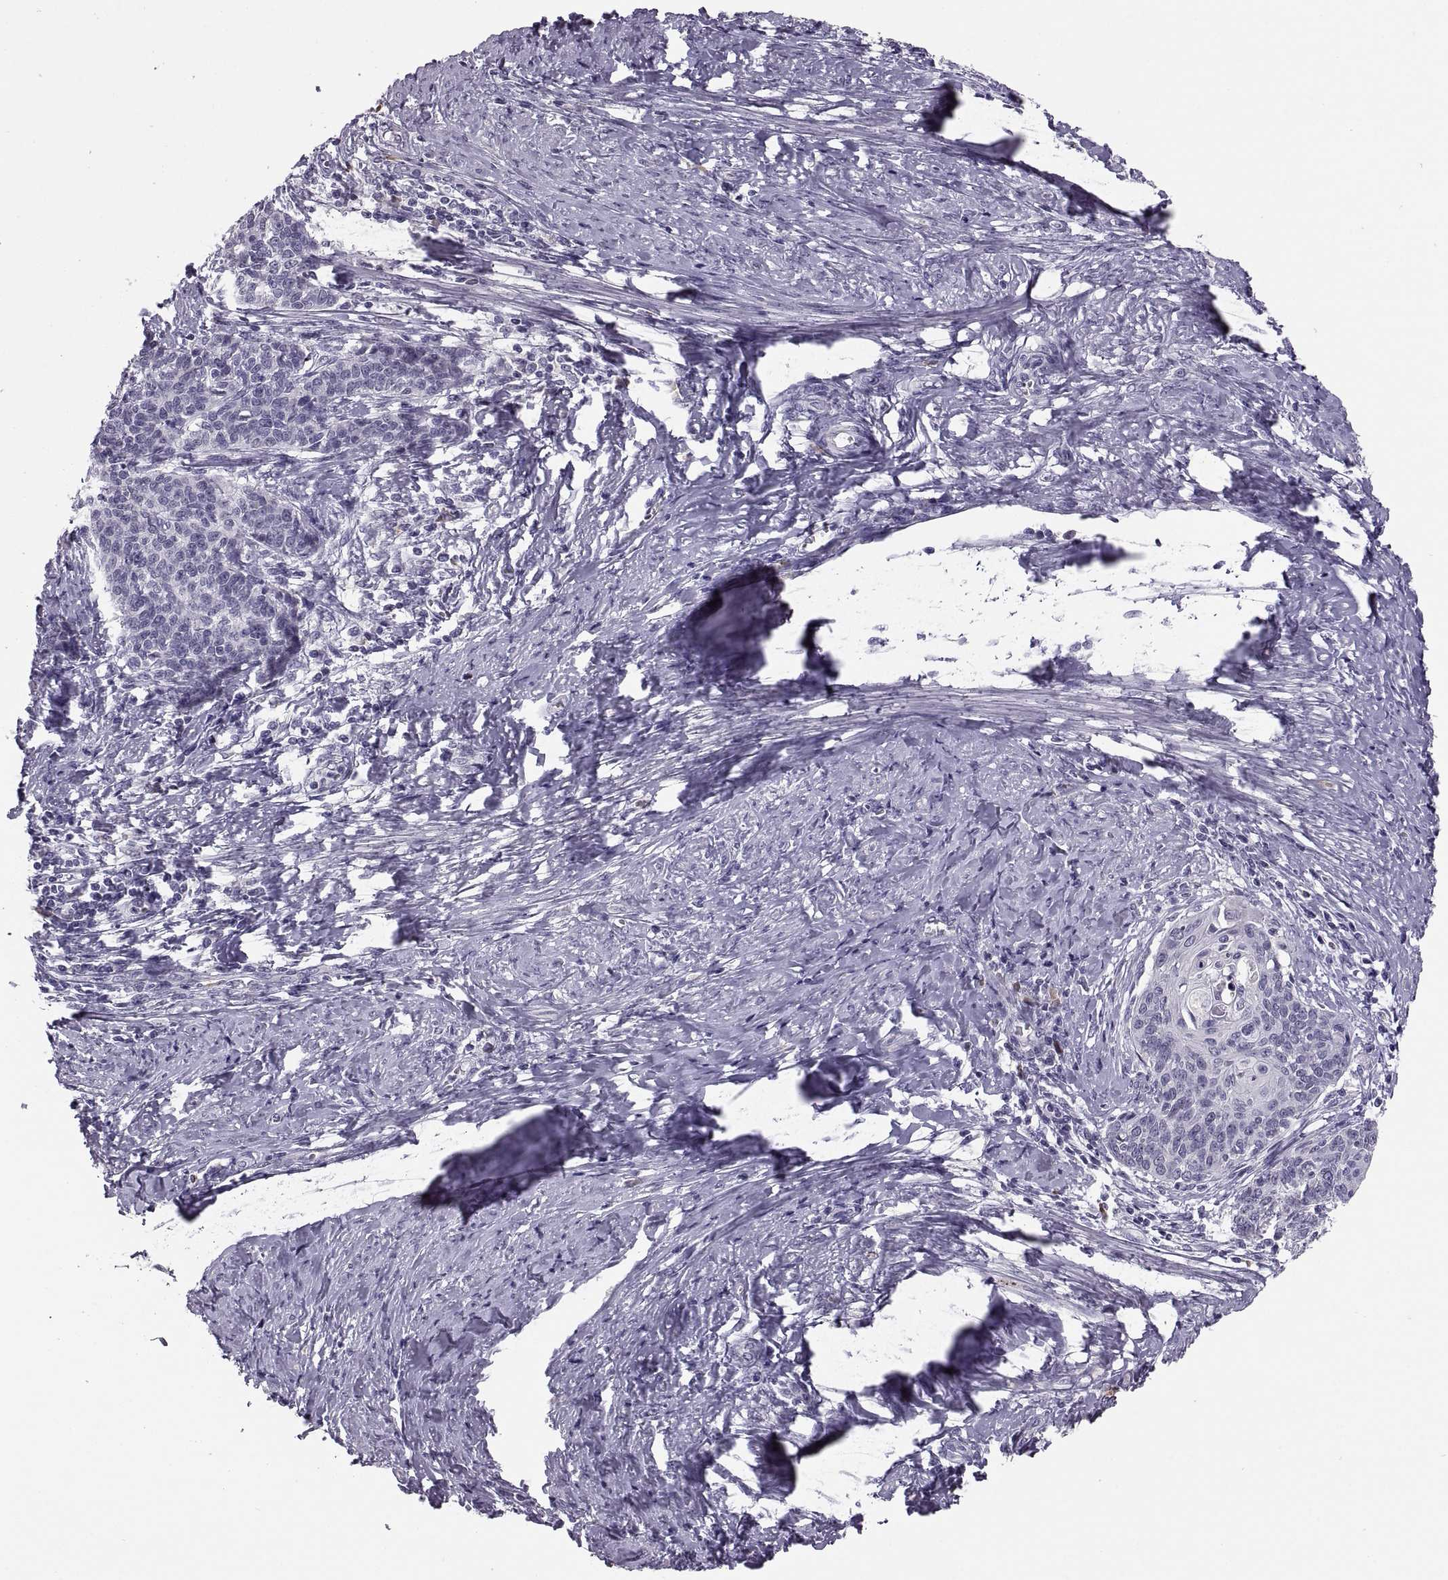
{"staining": {"intensity": "negative", "quantity": "none", "location": "none"}, "tissue": "cervical cancer", "cell_type": "Tumor cells", "image_type": "cancer", "snomed": [{"axis": "morphology", "description": "Squamous cell carcinoma, NOS"}, {"axis": "topography", "description": "Cervix"}], "caption": "Cervical squamous cell carcinoma stained for a protein using immunohistochemistry (IHC) exhibits no staining tumor cells.", "gene": "MAGEB18", "patient": {"sex": "female", "age": 39}}